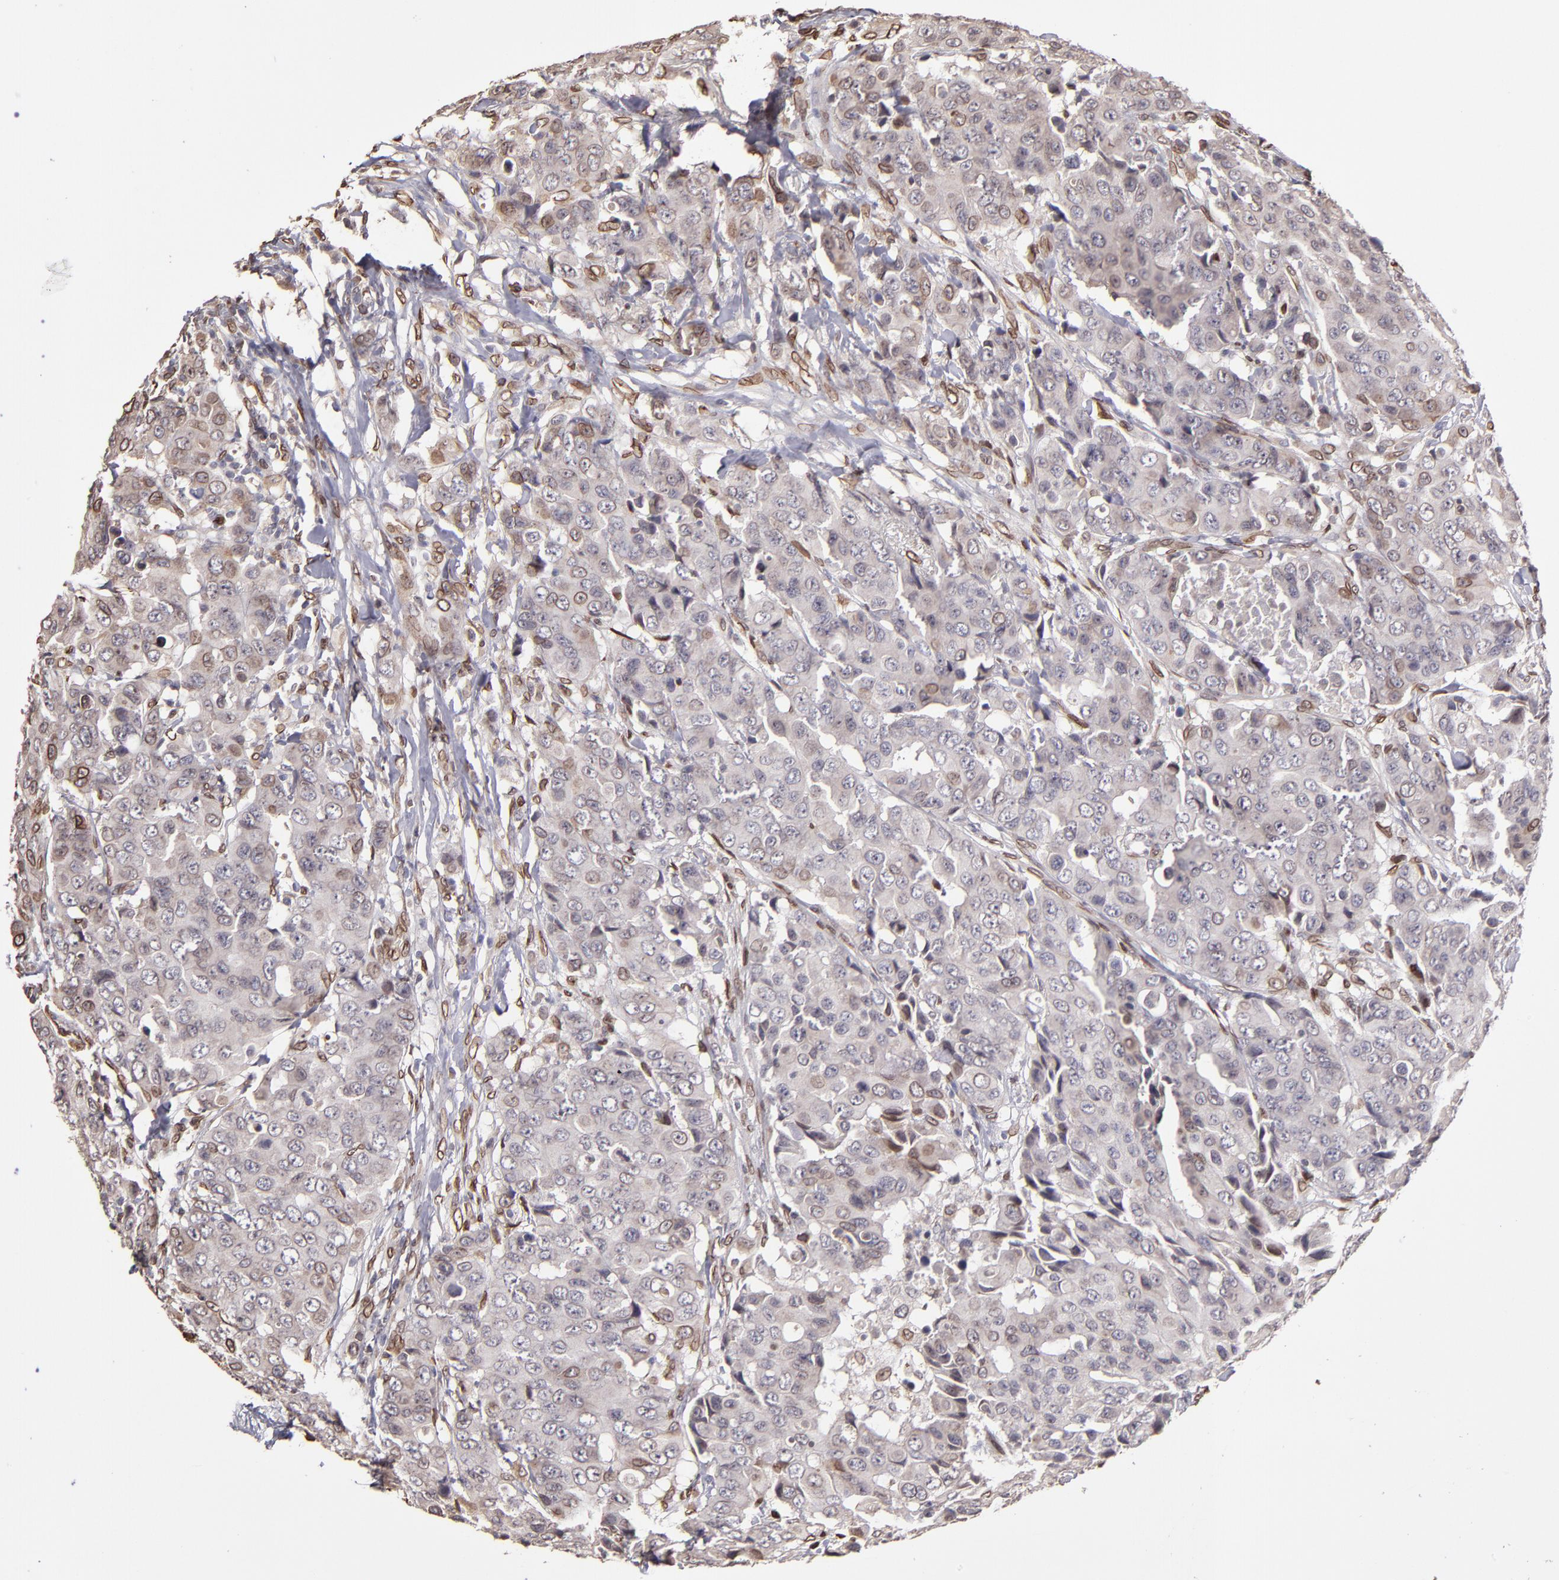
{"staining": {"intensity": "weak", "quantity": "<25%", "location": "cytoplasmic/membranous"}, "tissue": "breast cancer", "cell_type": "Tumor cells", "image_type": "cancer", "snomed": [{"axis": "morphology", "description": "Duct carcinoma"}, {"axis": "topography", "description": "Breast"}], "caption": "Breast cancer was stained to show a protein in brown. There is no significant expression in tumor cells.", "gene": "PUM3", "patient": {"sex": "female", "age": 54}}